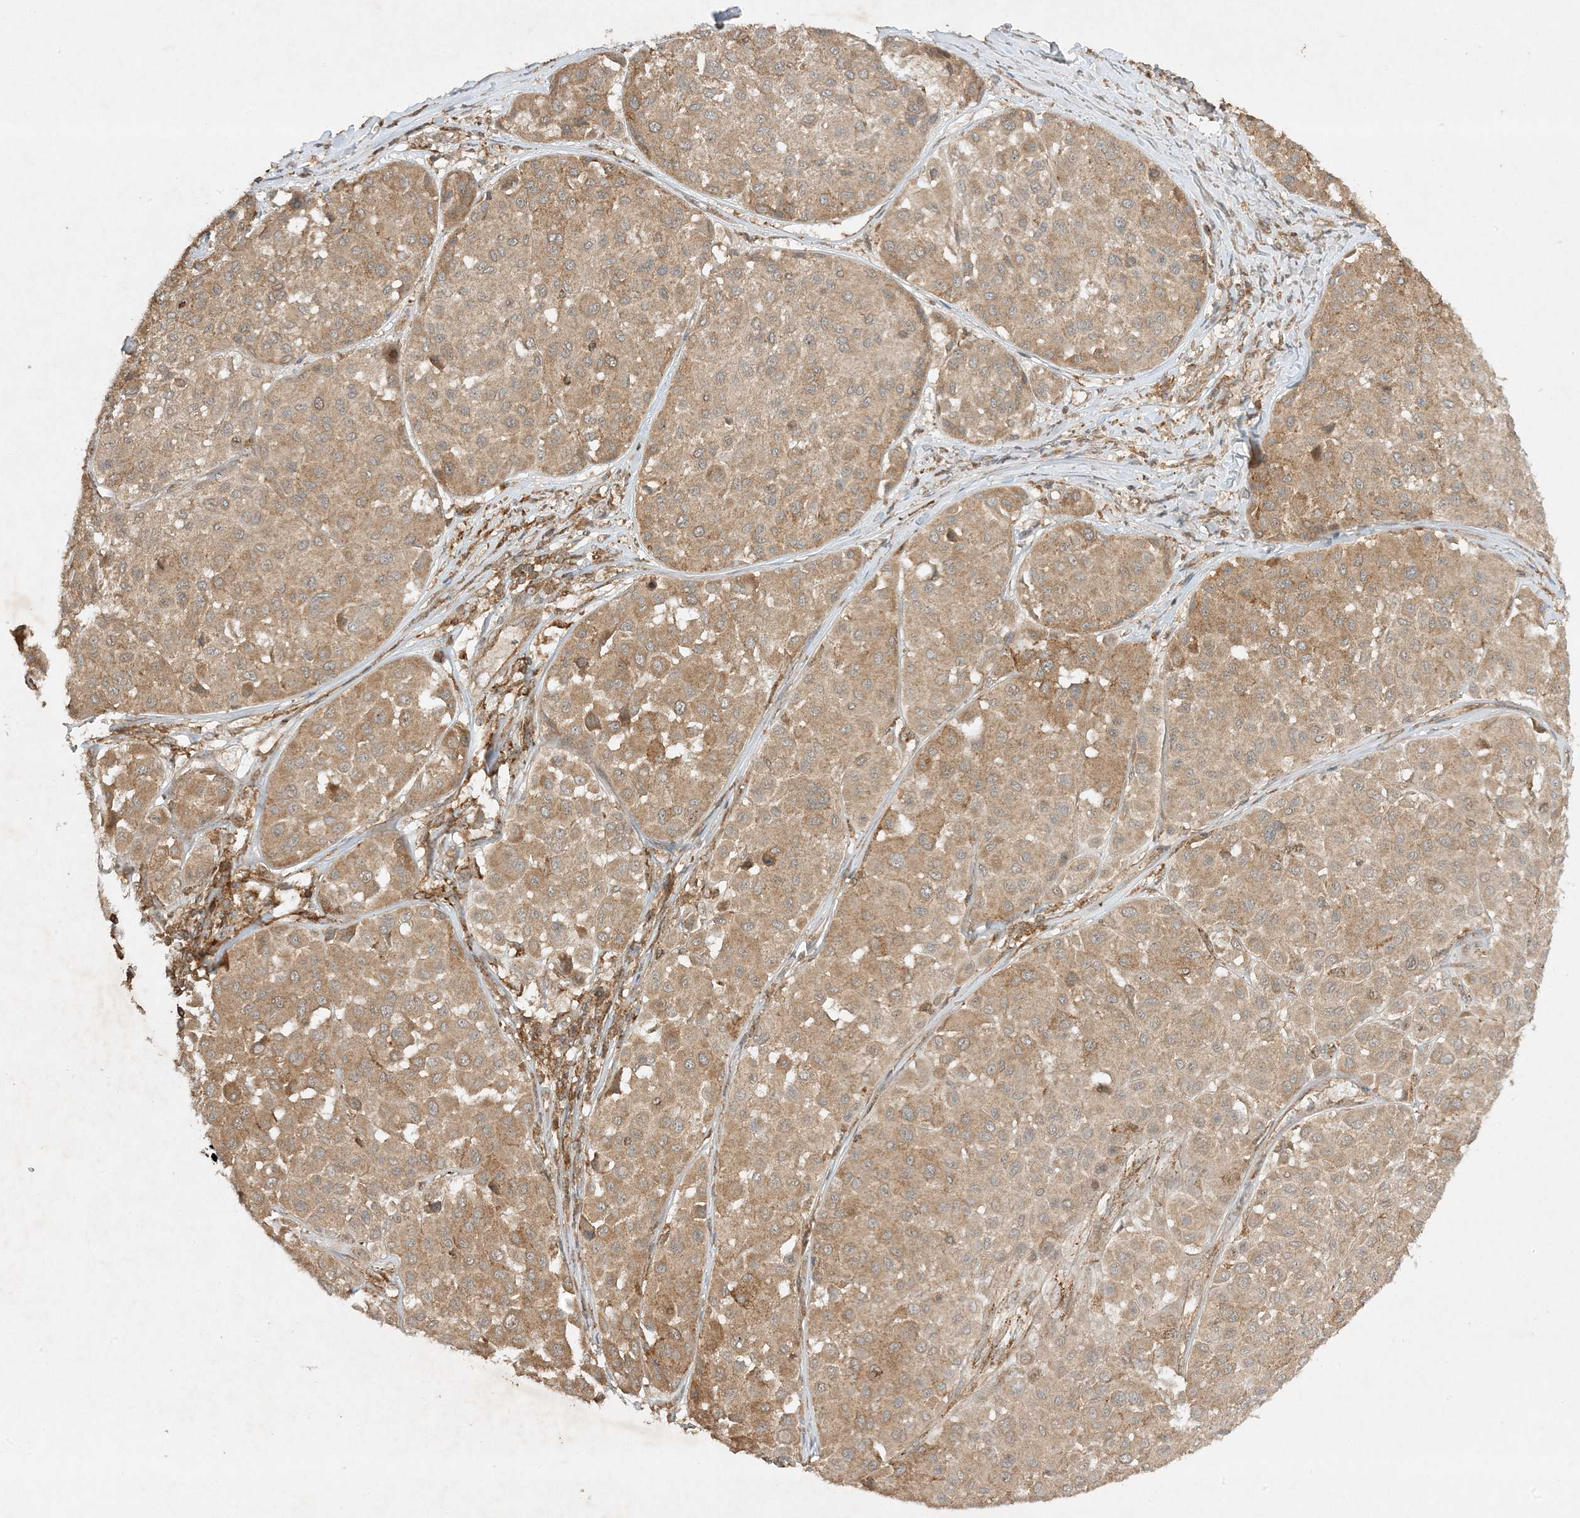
{"staining": {"intensity": "moderate", "quantity": ">75%", "location": "cytoplasmic/membranous"}, "tissue": "melanoma", "cell_type": "Tumor cells", "image_type": "cancer", "snomed": [{"axis": "morphology", "description": "Malignant melanoma, Metastatic site"}, {"axis": "topography", "description": "Soft tissue"}], "caption": "The micrograph exhibits staining of malignant melanoma (metastatic site), revealing moderate cytoplasmic/membranous protein expression (brown color) within tumor cells.", "gene": "XRN1", "patient": {"sex": "male", "age": 41}}